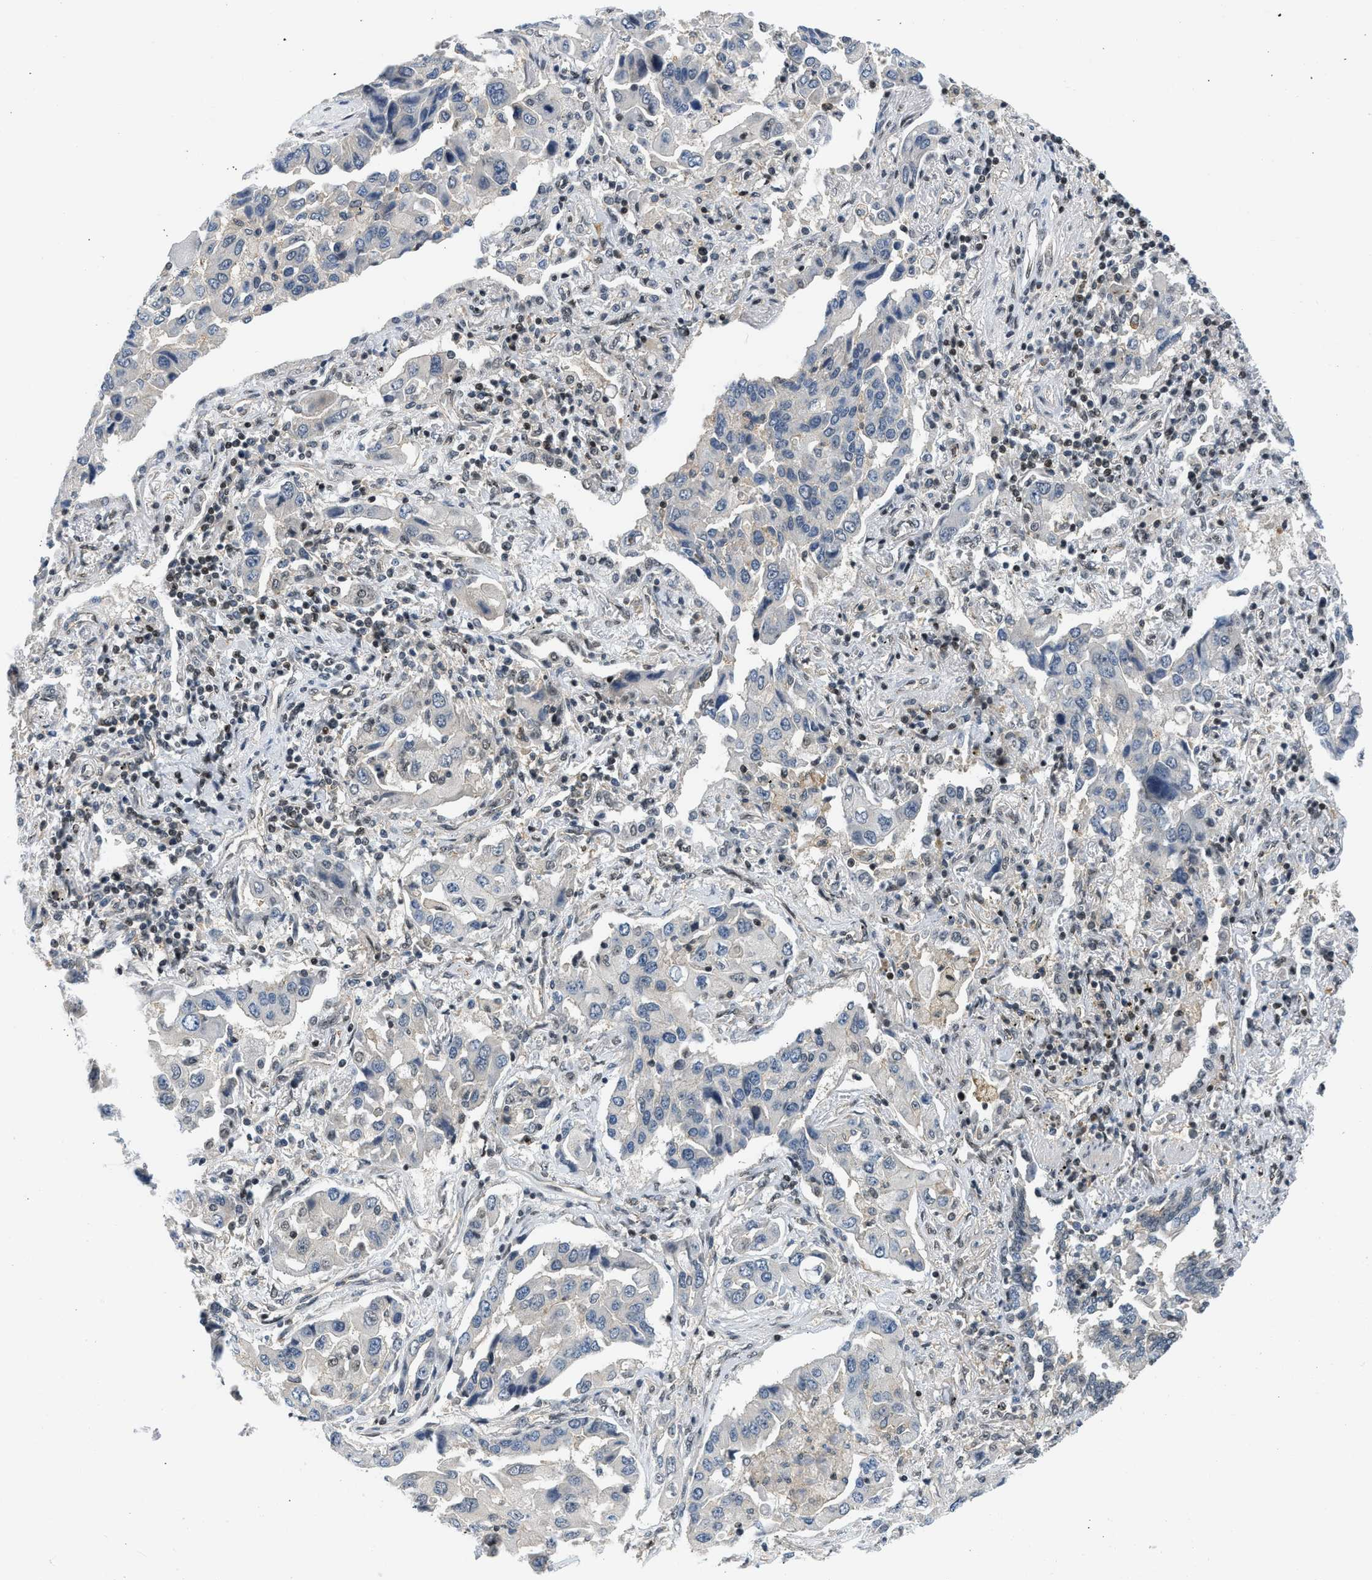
{"staining": {"intensity": "negative", "quantity": "none", "location": "none"}, "tissue": "lung cancer", "cell_type": "Tumor cells", "image_type": "cancer", "snomed": [{"axis": "morphology", "description": "Adenocarcinoma, NOS"}, {"axis": "topography", "description": "Lung"}], "caption": "The histopathology image shows no staining of tumor cells in lung cancer (adenocarcinoma). (Stains: DAB immunohistochemistry (IHC) with hematoxylin counter stain, Microscopy: brightfield microscopy at high magnification).", "gene": "OLIG3", "patient": {"sex": "female", "age": 65}}